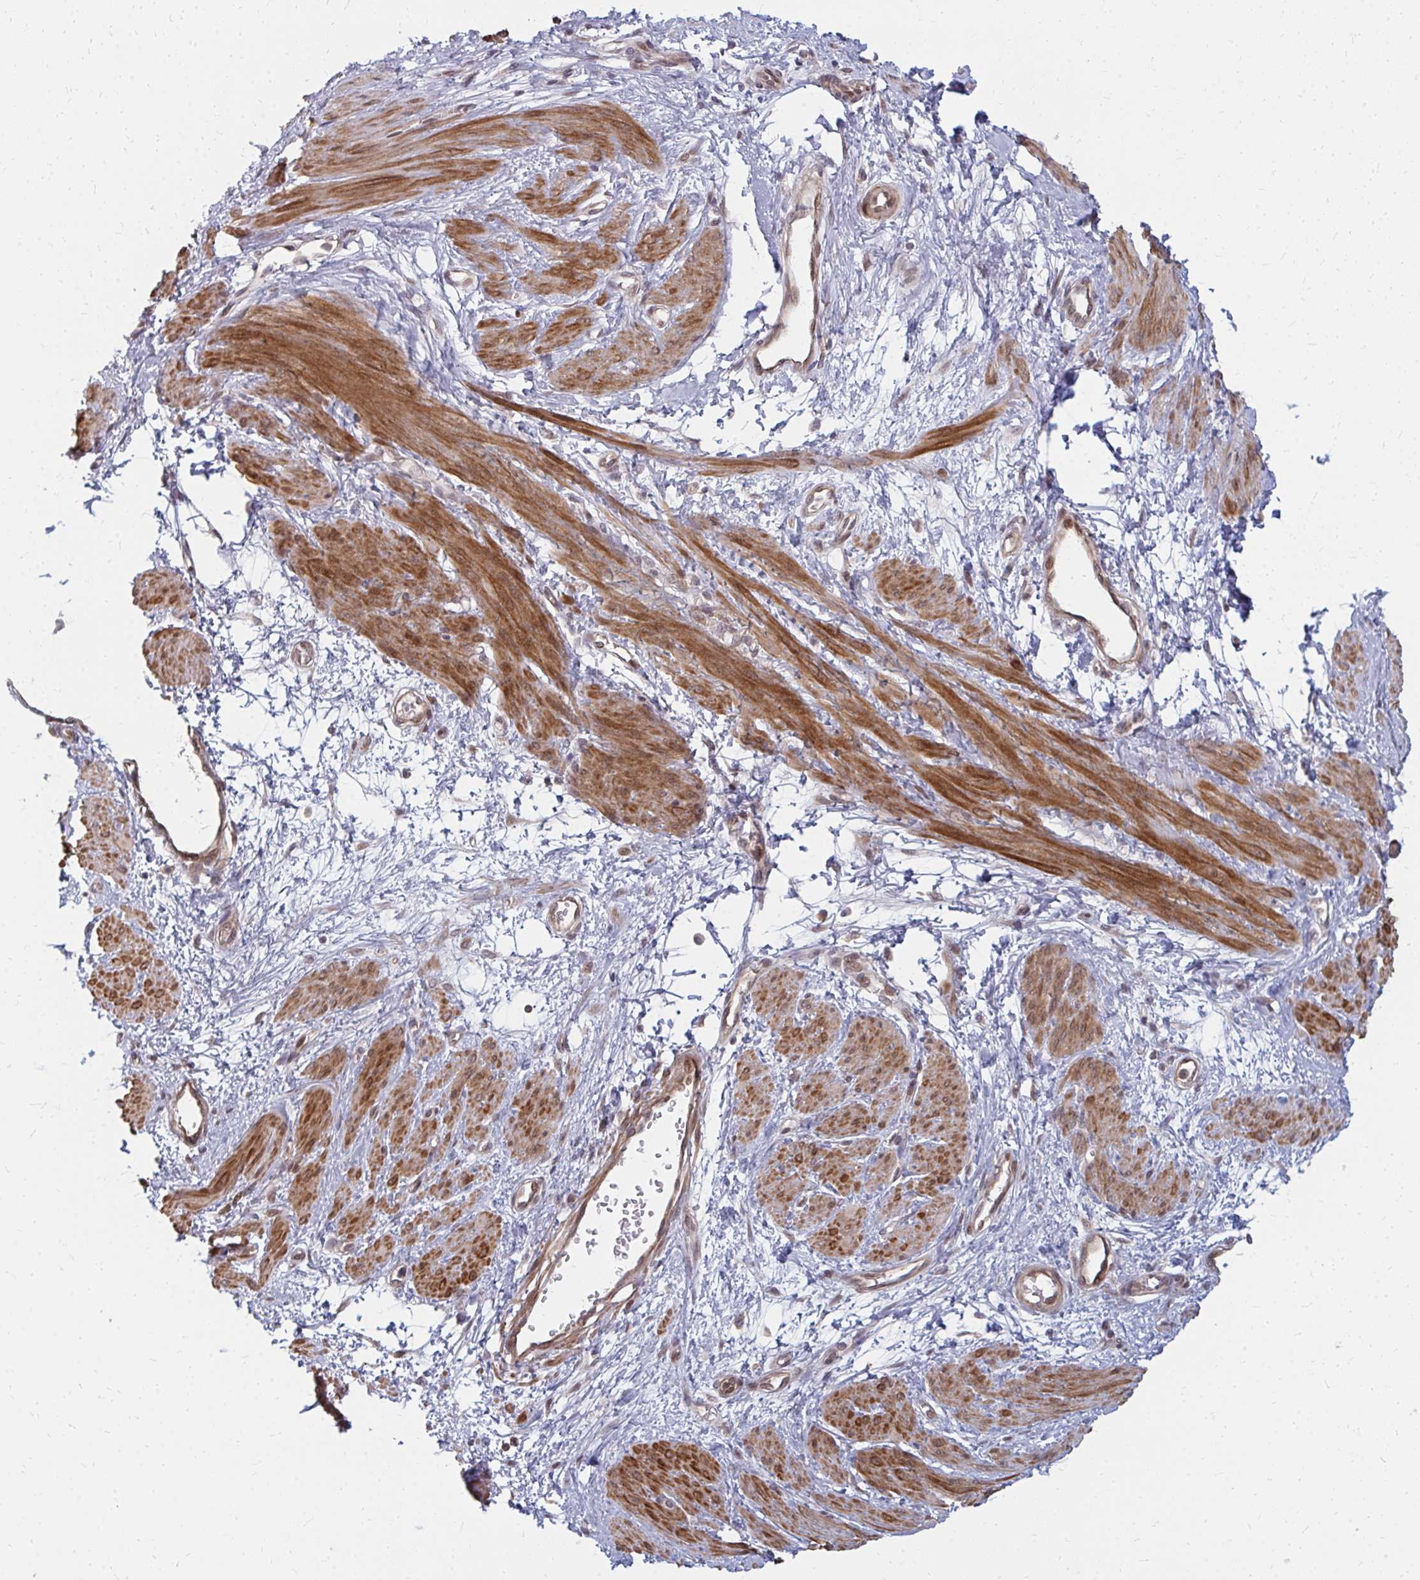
{"staining": {"intensity": "moderate", "quantity": ">75%", "location": "cytoplasmic/membranous"}, "tissue": "smooth muscle", "cell_type": "Smooth muscle cells", "image_type": "normal", "snomed": [{"axis": "morphology", "description": "Normal tissue, NOS"}, {"axis": "topography", "description": "Smooth muscle"}, {"axis": "topography", "description": "Uterus"}], "caption": "Protein expression analysis of unremarkable smooth muscle exhibits moderate cytoplasmic/membranous staining in approximately >75% of smooth muscle cells.", "gene": "ZNF285", "patient": {"sex": "female", "age": 39}}